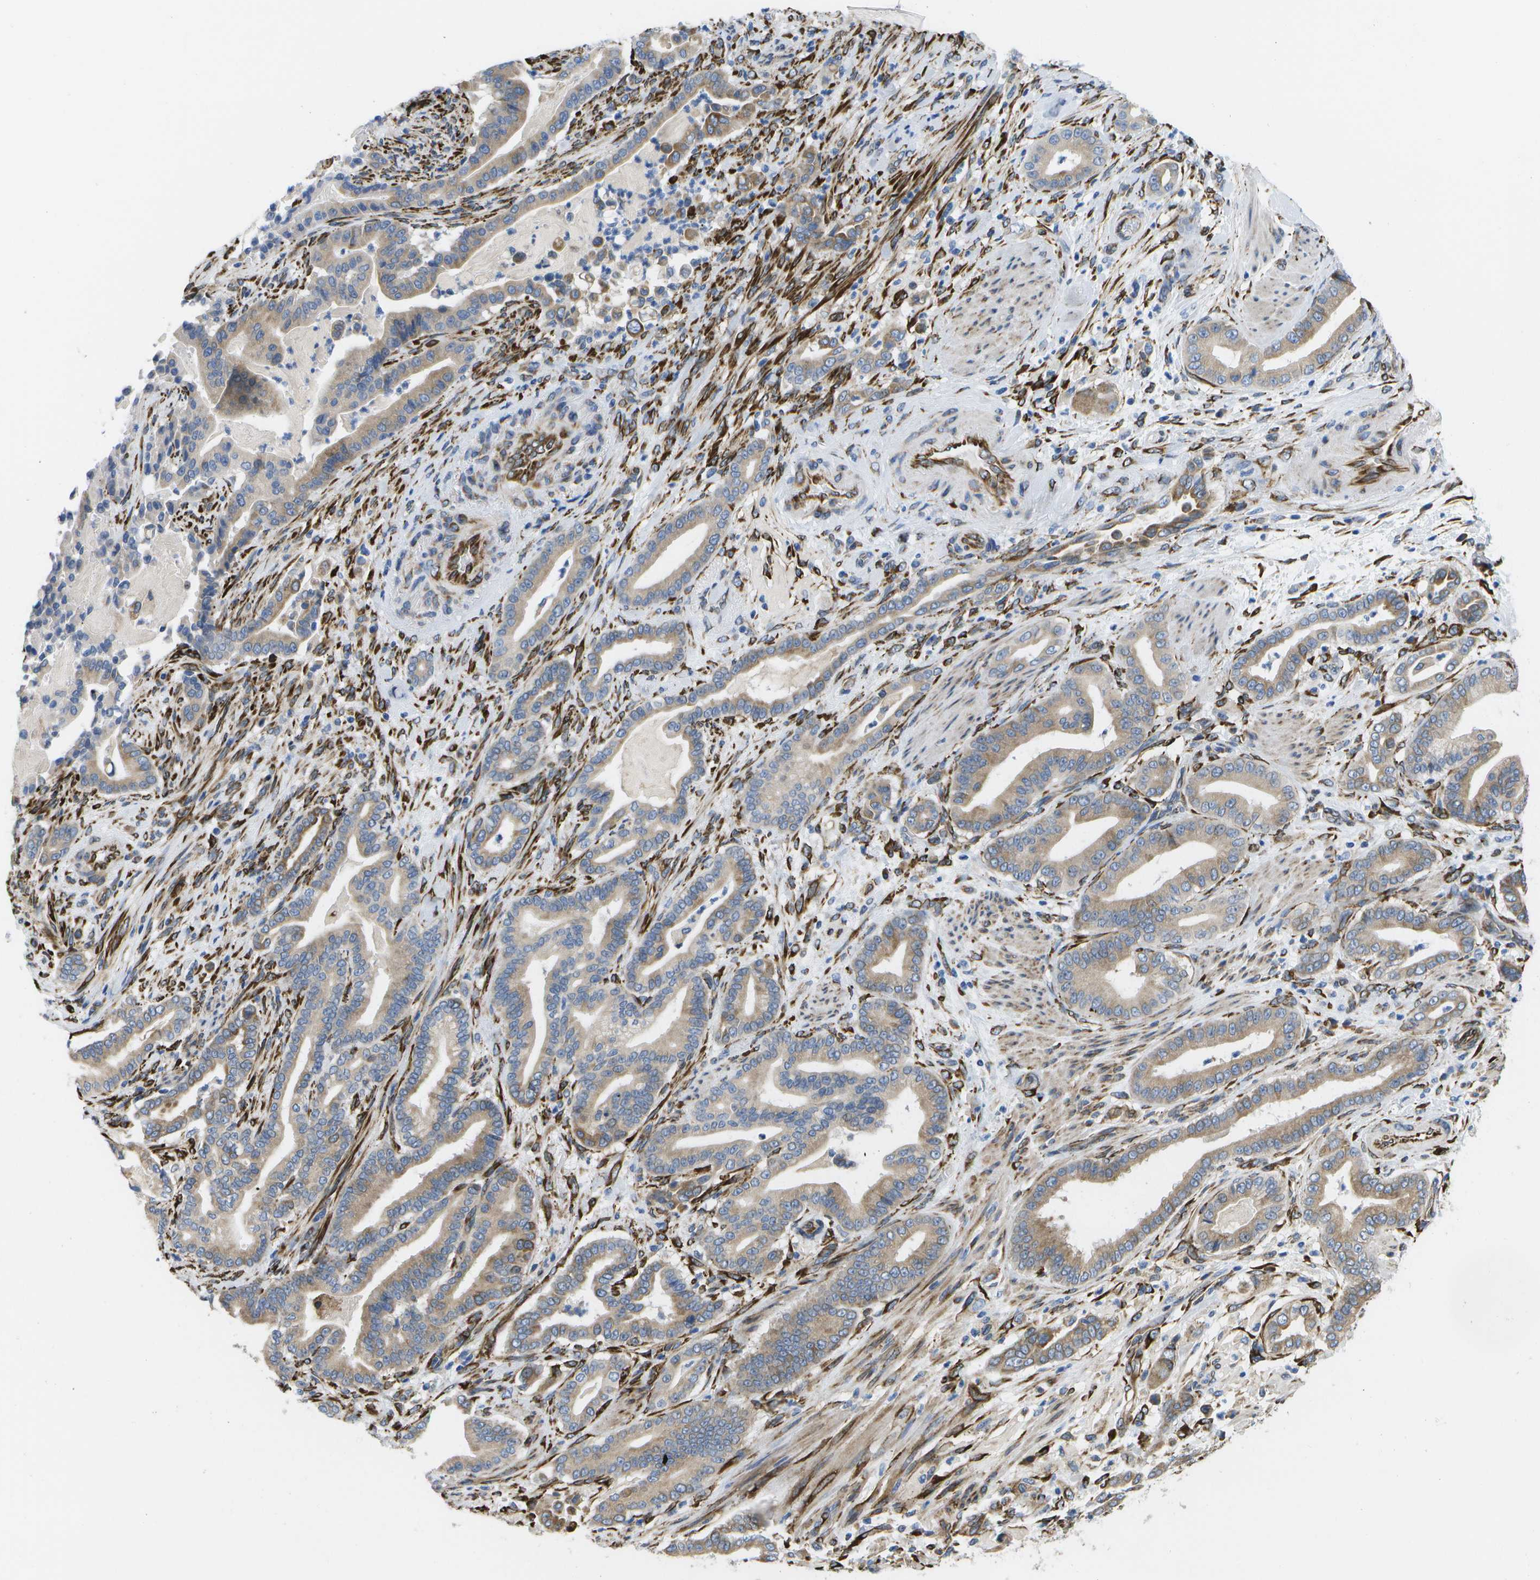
{"staining": {"intensity": "moderate", "quantity": ">75%", "location": "cytoplasmic/membranous"}, "tissue": "pancreatic cancer", "cell_type": "Tumor cells", "image_type": "cancer", "snomed": [{"axis": "morphology", "description": "Normal tissue, NOS"}, {"axis": "morphology", "description": "Adenocarcinoma, NOS"}, {"axis": "topography", "description": "Pancreas"}], "caption": "Immunohistochemical staining of pancreatic adenocarcinoma displays medium levels of moderate cytoplasmic/membranous positivity in approximately >75% of tumor cells.", "gene": "ZDHHC17", "patient": {"sex": "male", "age": 63}}